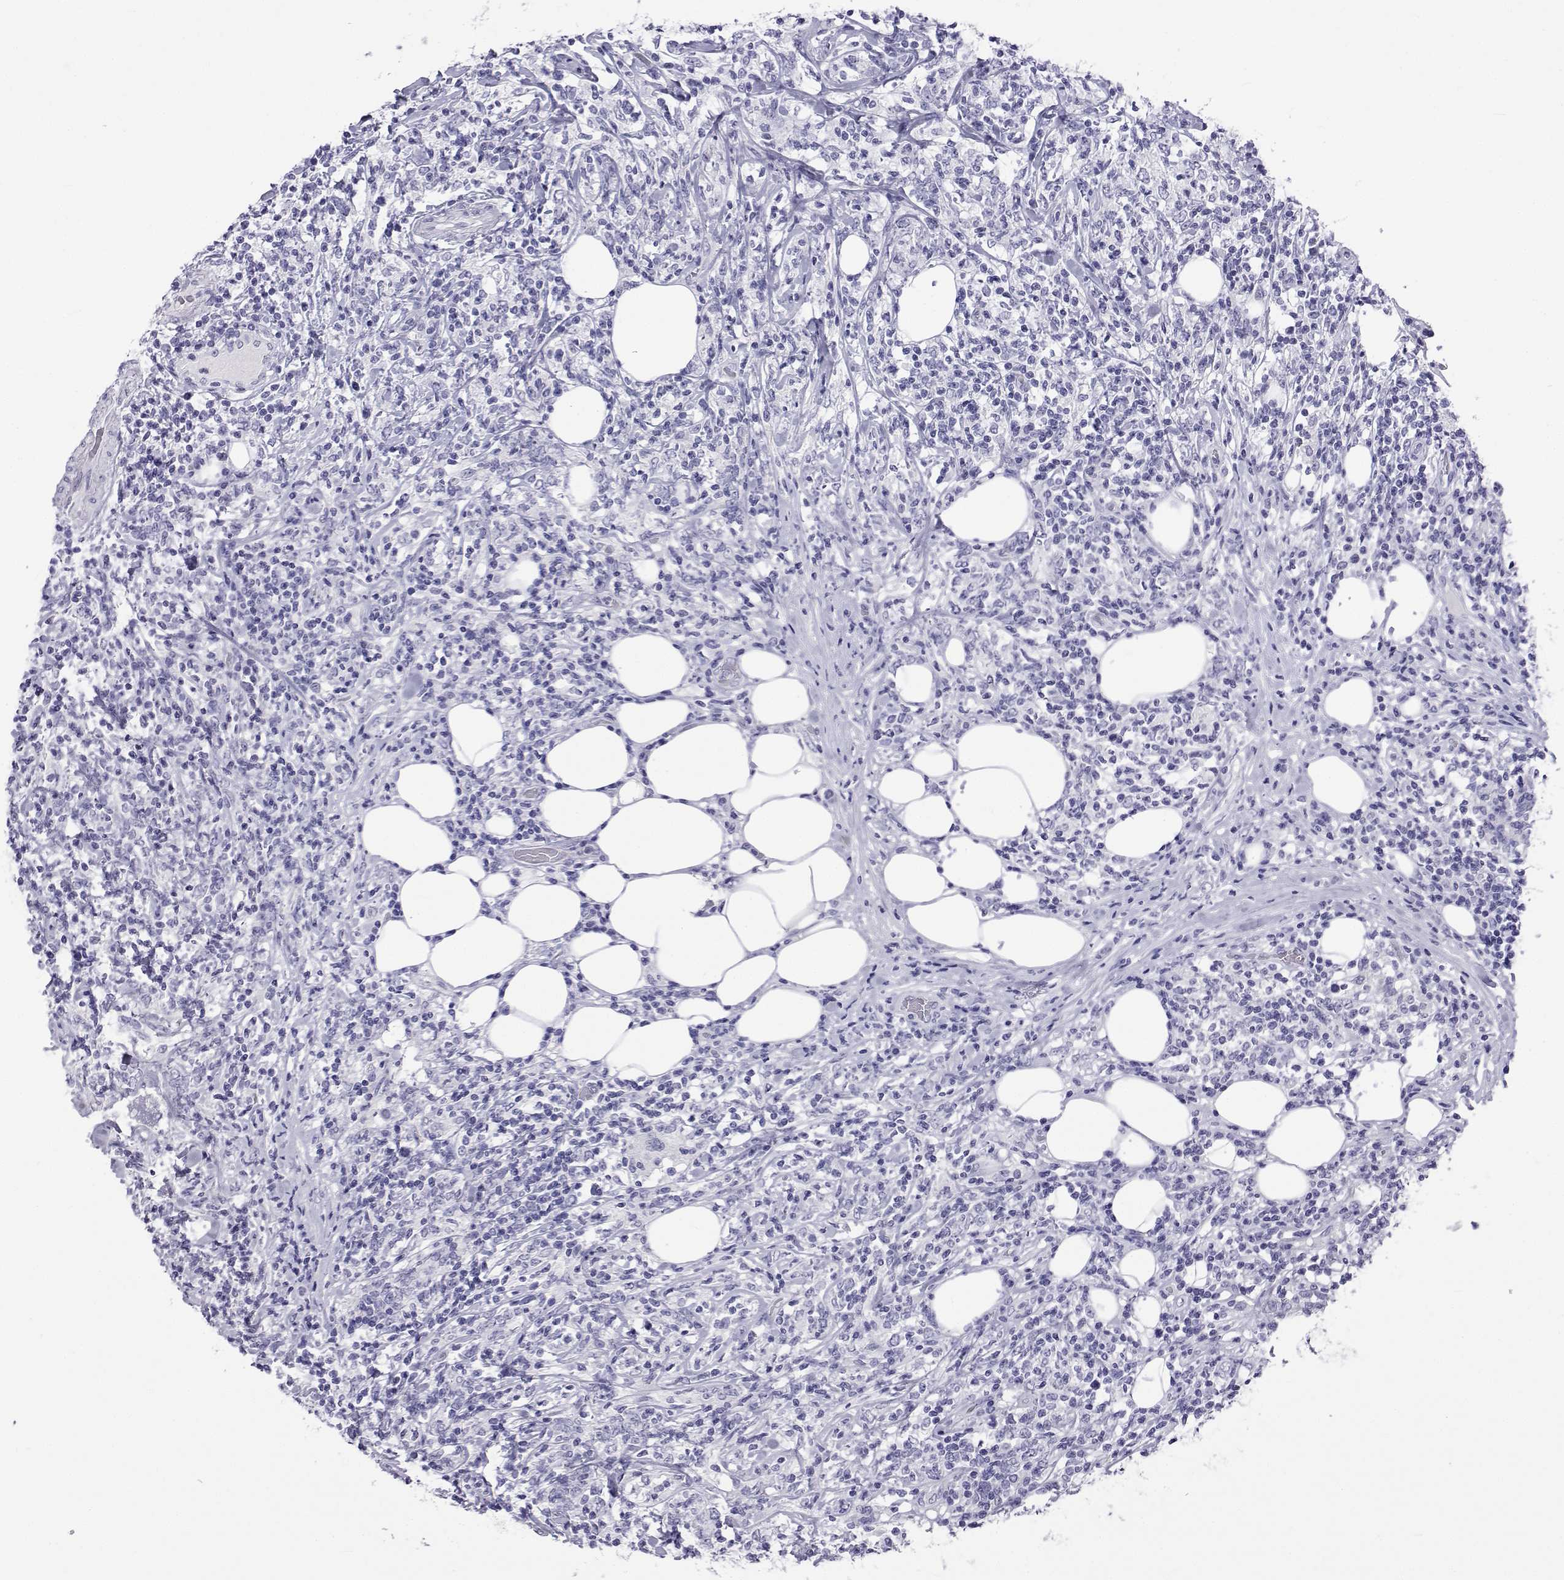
{"staining": {"intensity": "negative", "quantity": "none", "location": "none"}, "tissue": "lymphoma", "cell_type": "Tumor cells", "image_type": "cancer", "snomed": [{"axis": "morphology", "description": "Malignant lymphoma, non-Hodgkin's type, High grade"}, {"axis": "topography", "description": "Lymph node"}], "caption": "Immunohistochemistry image of neoplastic tissue: human high-grade malignant lymphoma, non-Hodgkin's type stained with DAB (3,3'-diaminobenzidine) demonstrates no significant protein staining in tumor cells.", "gene": "ACTL7A", "patient": {"sex": "female", "age": 84}}